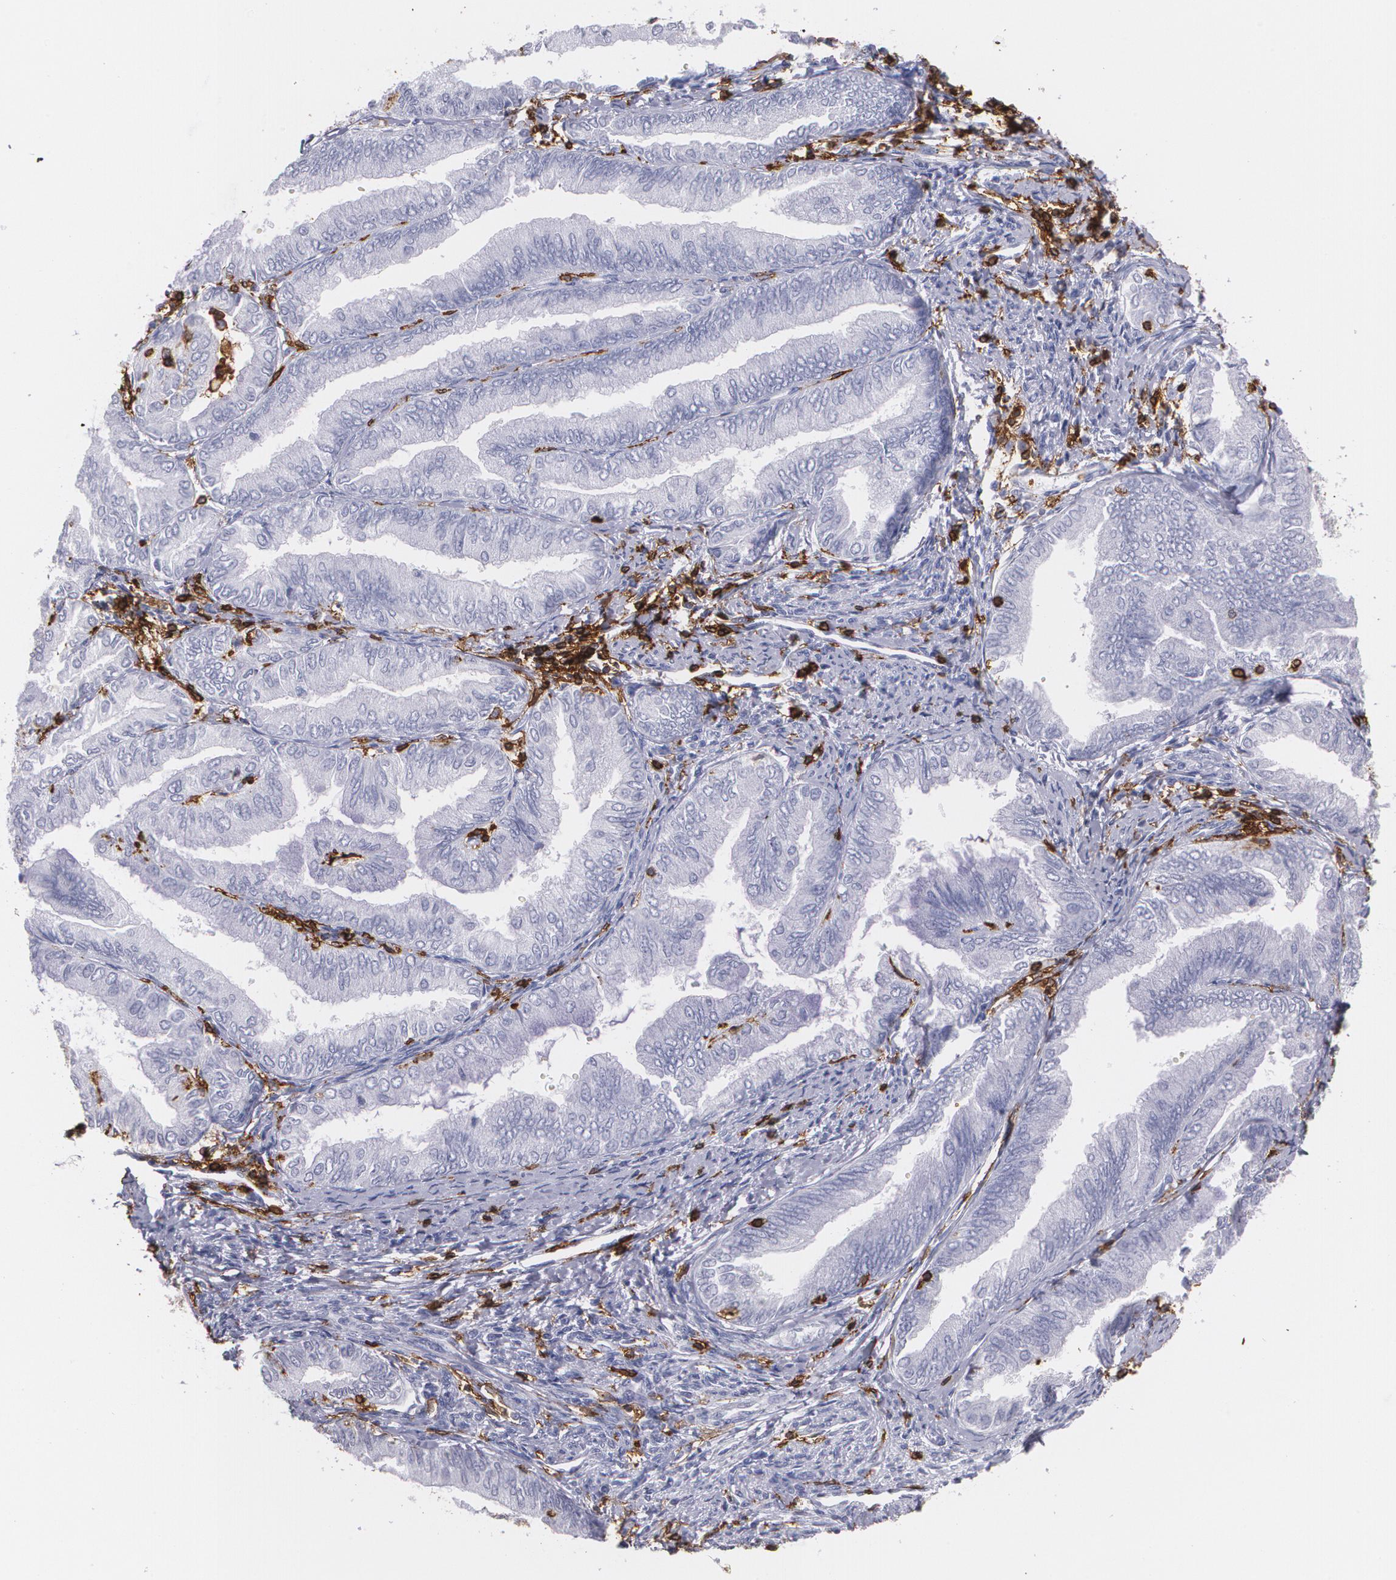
{"staining": {"intensity": "negative", "quantity": "none", "location": "none"}, "tissue": "endometrial cancer", "cell_type": "Tumor cells", "image_type": "cancer", "snomed": [{"axis": "morphology", "description": "Adenocarcinoma, NOS"}, {"axis": "topography", "description": "Endometrium"}], "caption": "Tumor cells show no significant protein staining in adenocarcinoma (endometrial).", "gene": "PTPRC", "patient": {"sex": "female", "age": 66}}